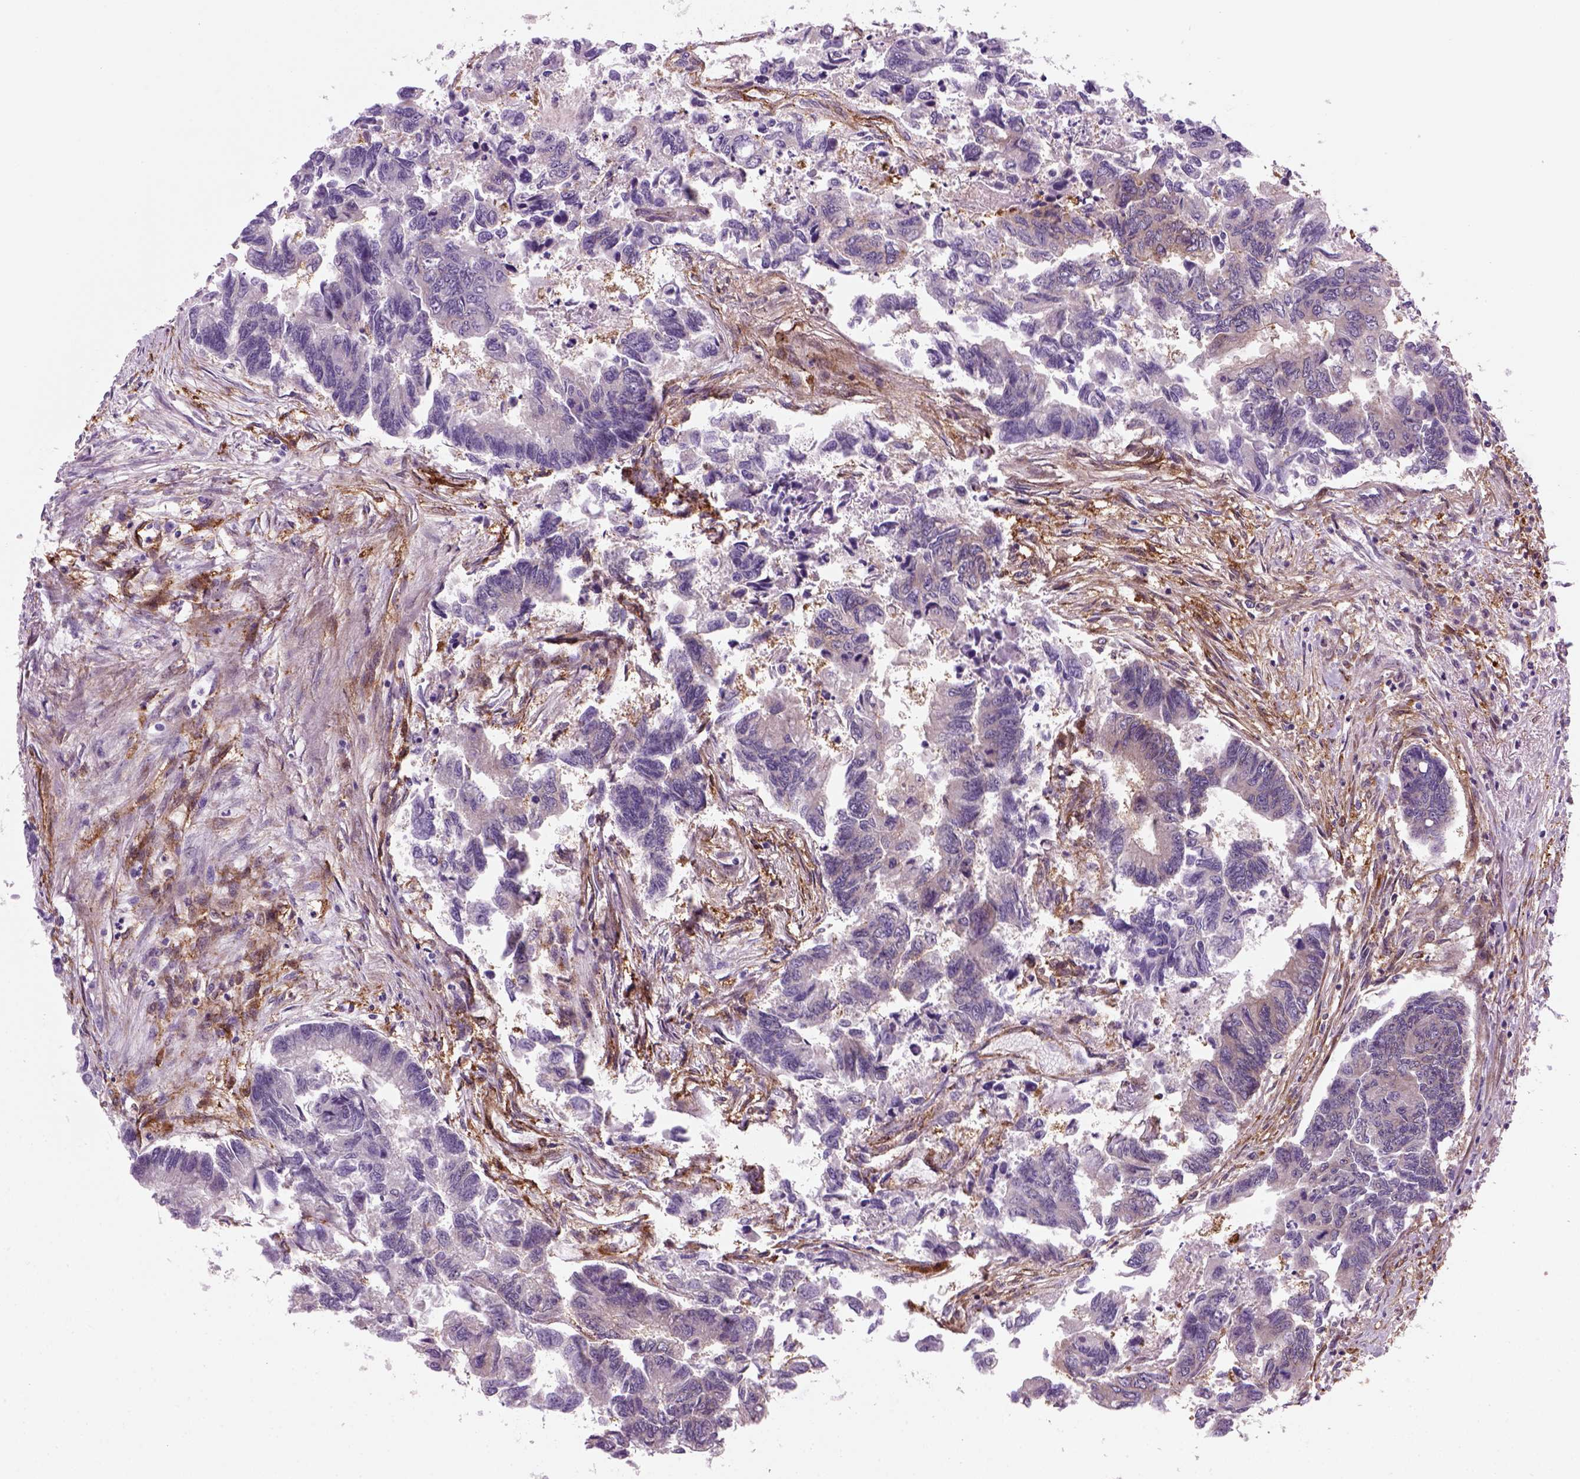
{"staining": {"intensity": "negative", "quantity": "none", "location": "none"}, "tissue": "colorectal cancer", "cell_type": "Tumor cells", "image_type": "cancer", "snomed": [{"axis": "morphology", "description": "Adenocarcinoma, NOS"}, {"axis": "topography", "description": "Colon"}], "caption": "Immunohistochemistry (IHC) photomicrograph of human adenocarcinoma (colorectal) stained for a protein (brown), which displays no positivity in tumor cells. (Brightfield microscopy of DAB IHC at high magnification).", "gene": "MARCKS", "patient": {"sex": "female", "age": 65}}